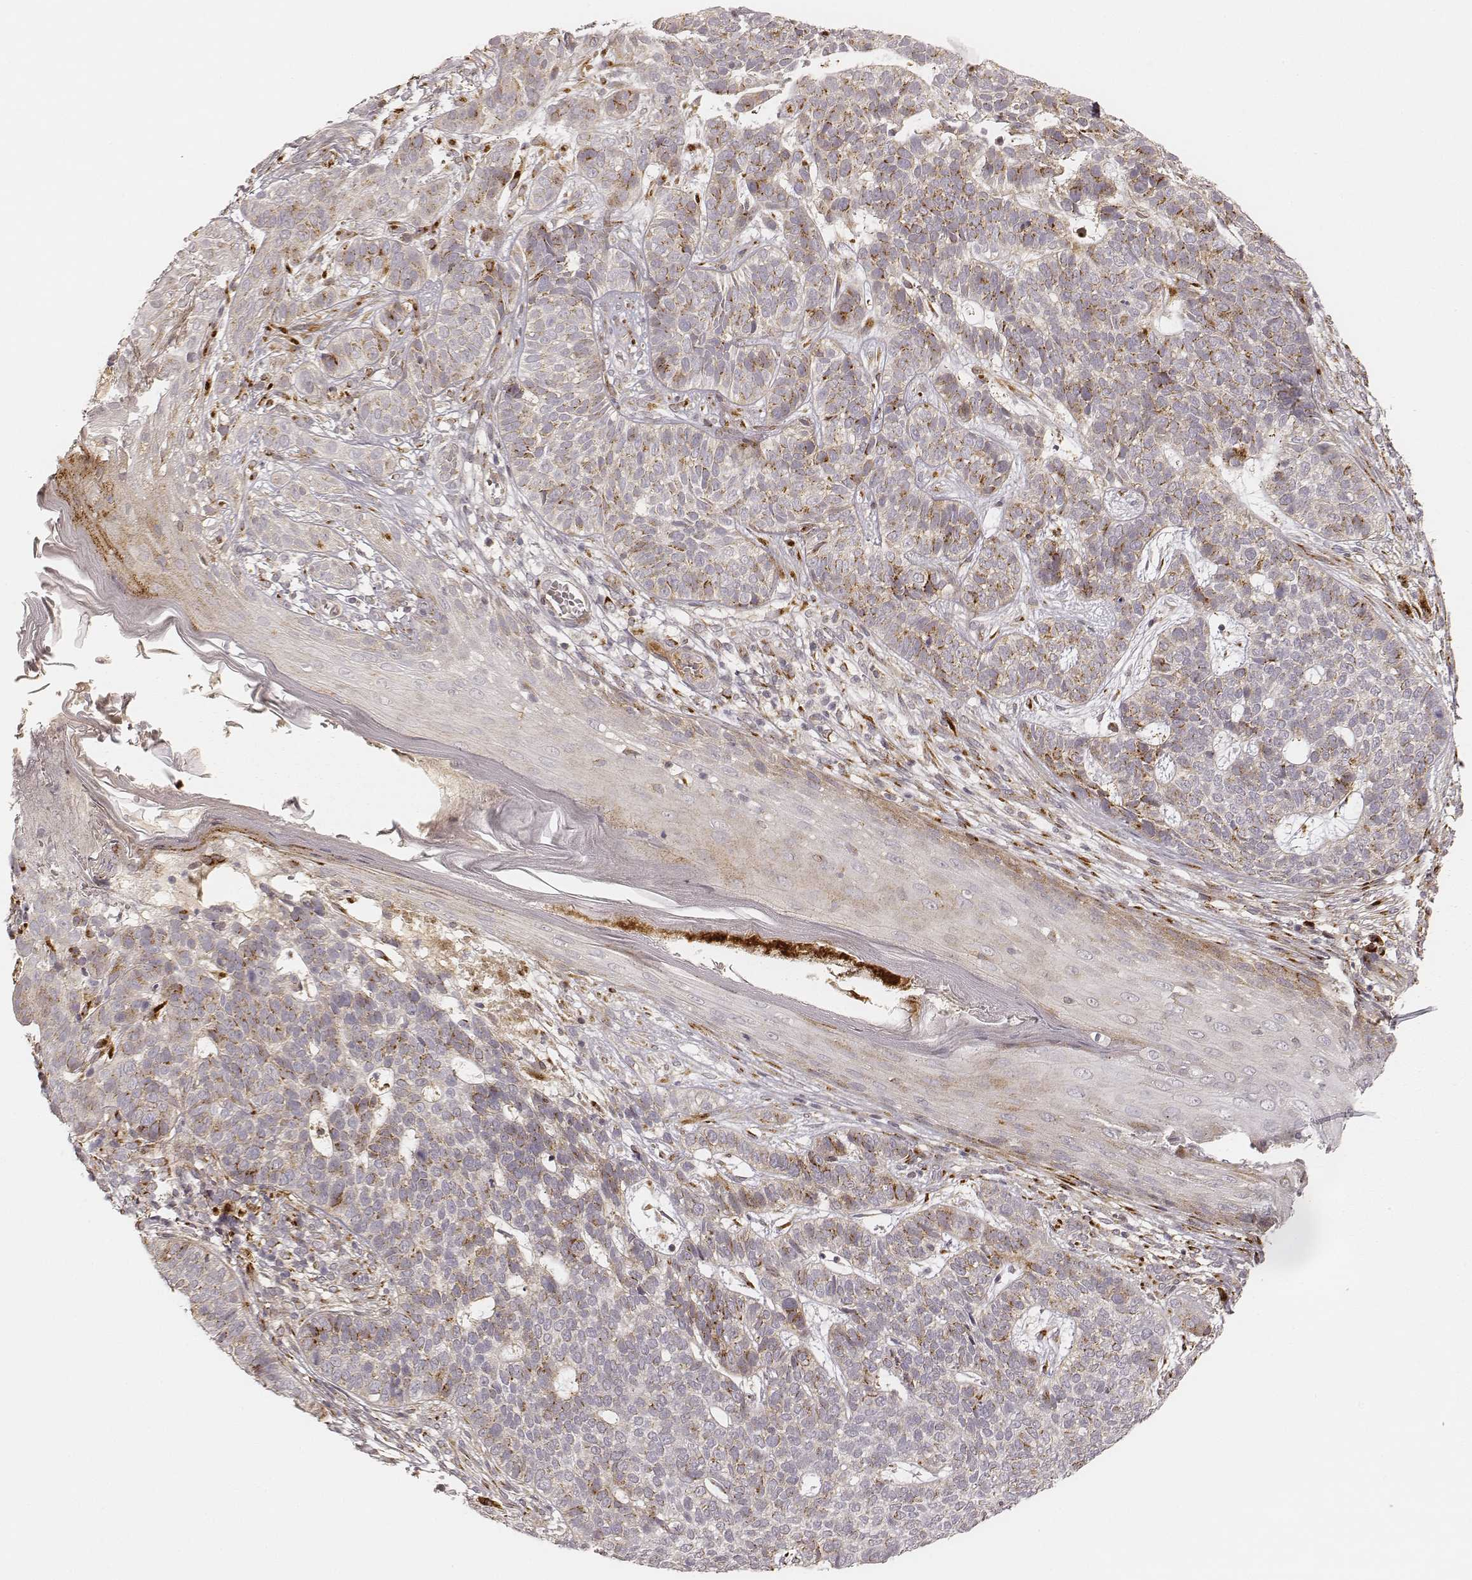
{"staining": {"intensity": "moderate", "quantity": "25%-75%", "location": "cytoplasmic/membranous"}, "tissue": "skin cancer", "cell_type": "Tumor cells", "image_type": "cancer", "snomed": [{"axis": "morphology", "description": "Basal cell carcinoma"}, {"axis": "topography", "description": "Skin"}], "caption": "Immunohistochemistry of human skin cancer (basal cell carcinoma) displays medium levels of moderate cytoplasmic/membranous expression in approximately 25%-75% of tumor cells.", "gene": "GORASP2", "patient": {"sex": "female", "age": 69}}